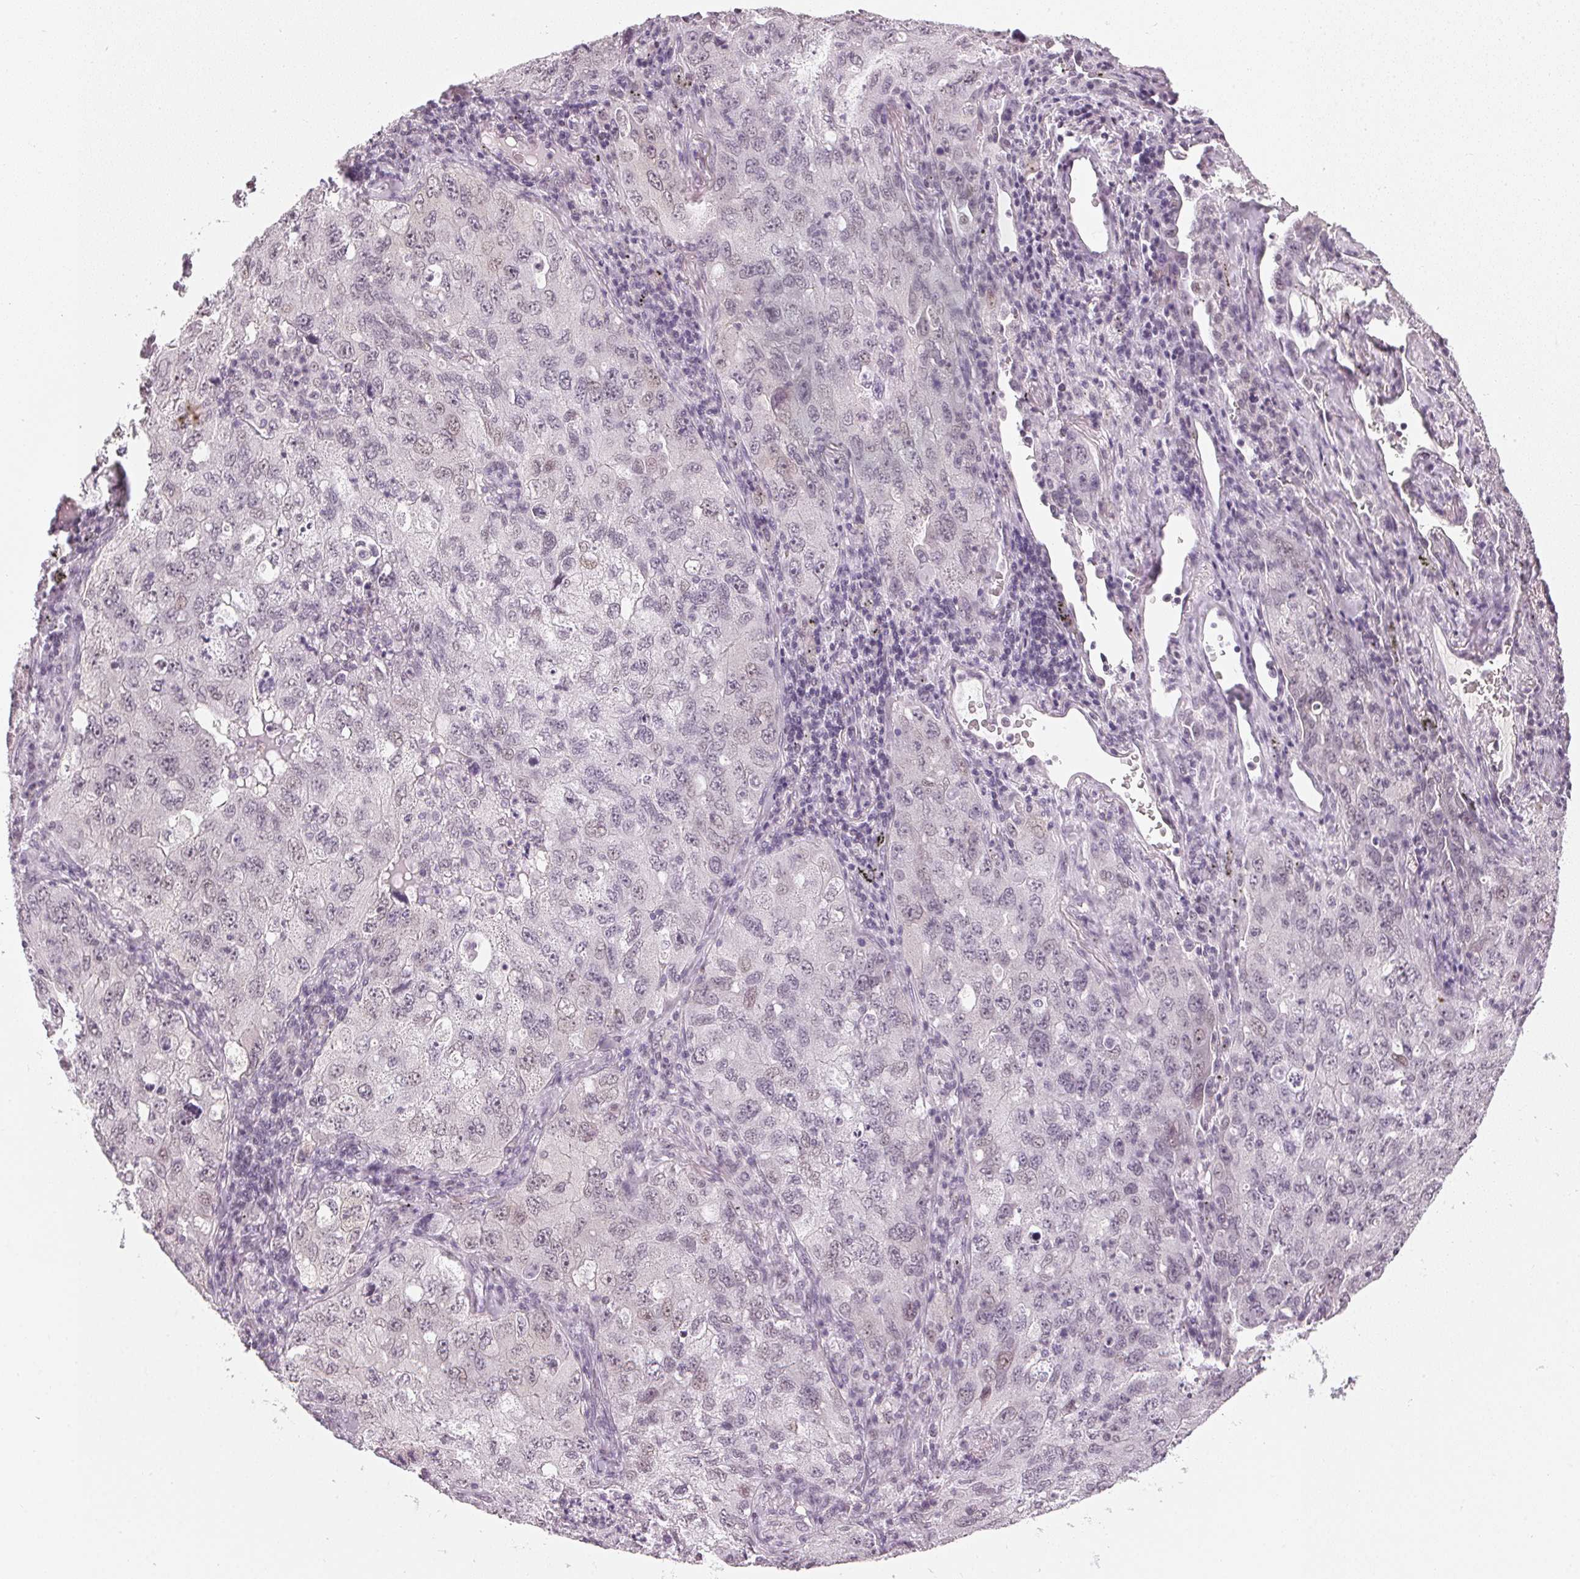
{"staining": {"intensity": "negative", "quantity": "none", "location": "none"}, "tissue": "lung cancer", "cell_type": "Tumor cells", "image_type": "cancer", "snomed": [{"axis": "morphology", "description": "Adenocarcinoma, NOS"}, {"axis": "topography", "description": "Lung"}], "caption": "IHC of lung adenocarcinoma exhibits no positivity in tumor cells.", "gene": "DNAJC6", "patient": {"sex": "female", "age": 57}}